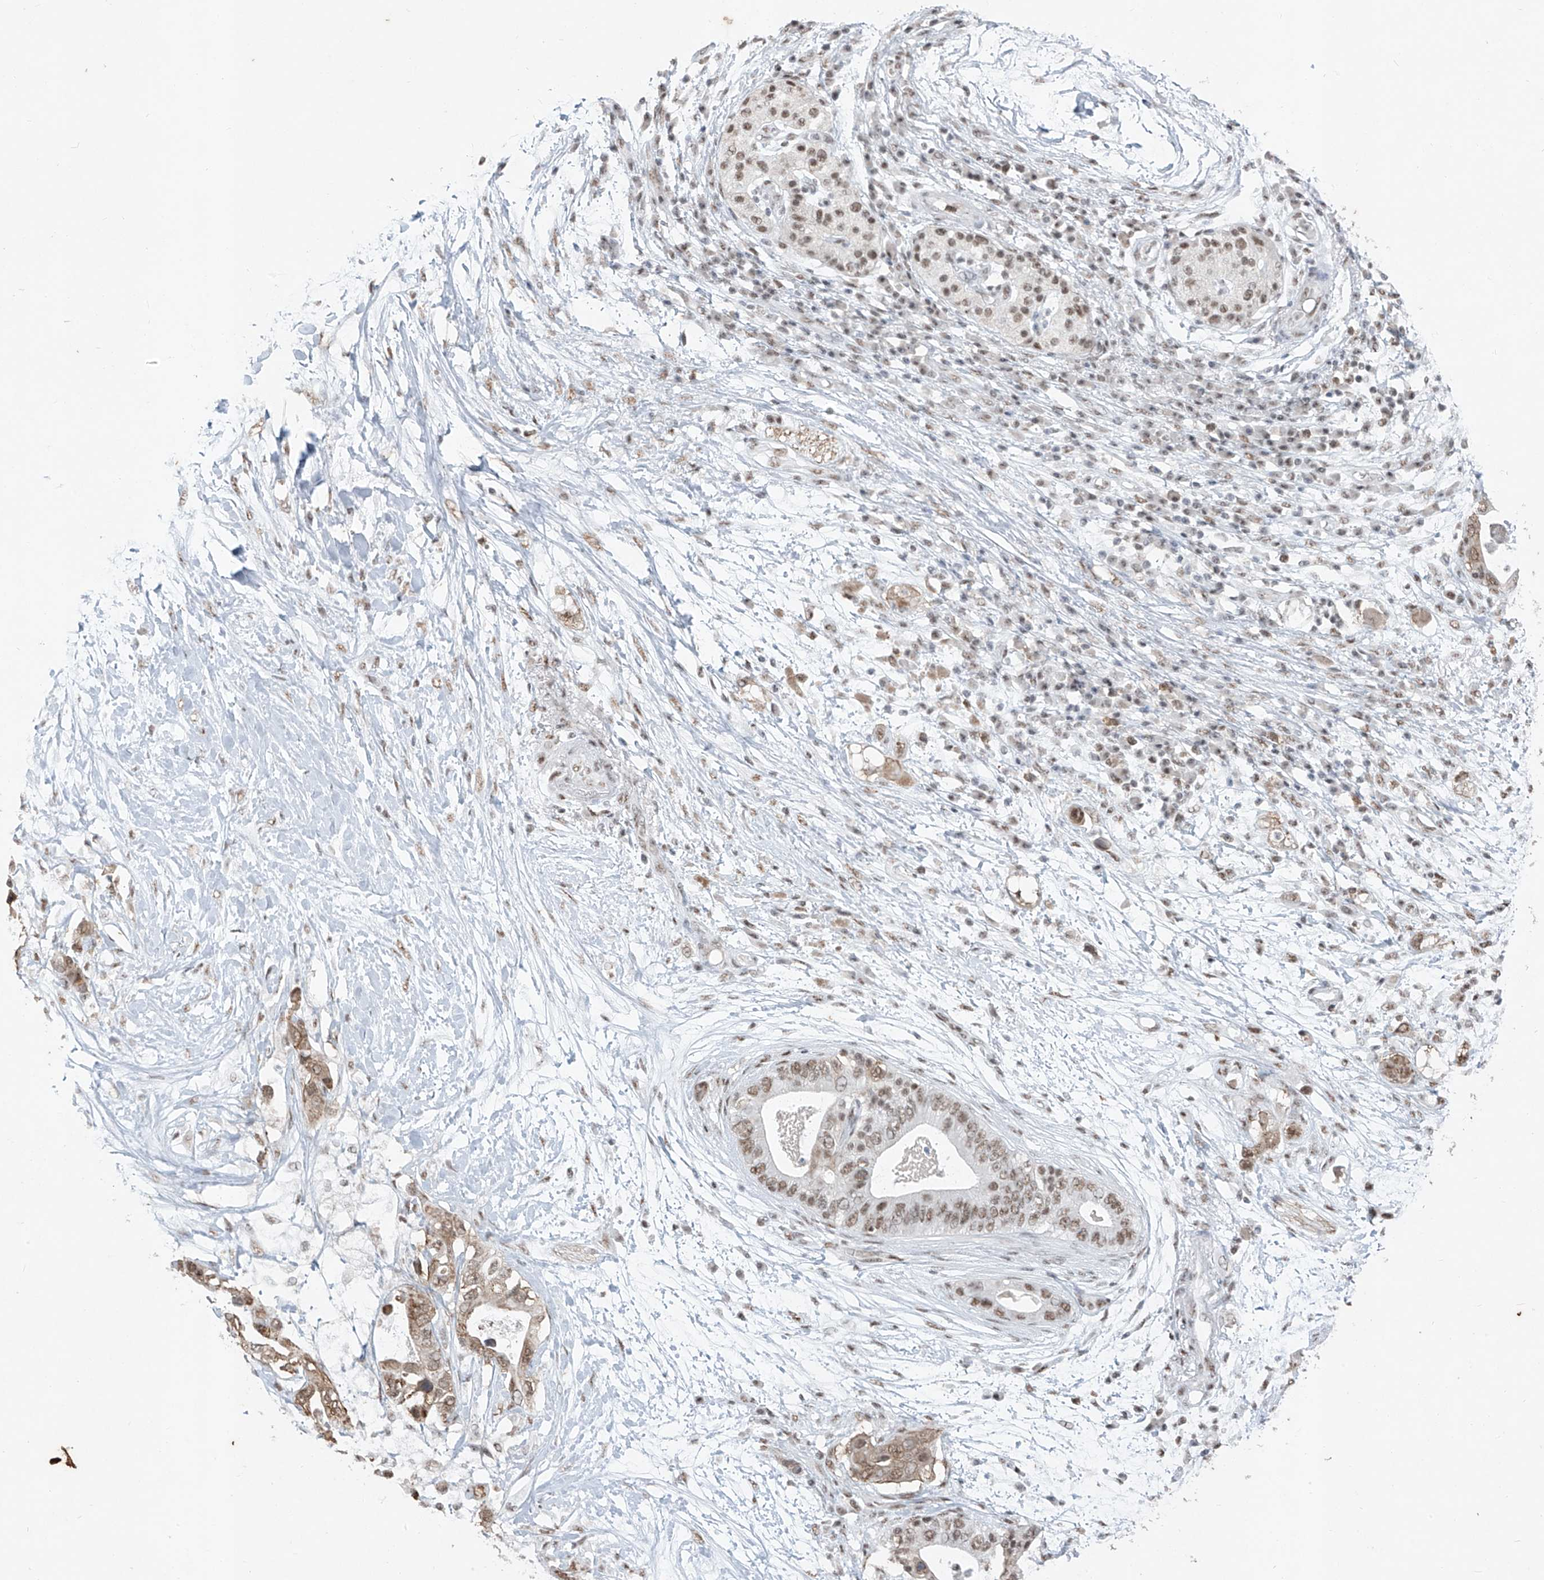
{"staining": {"intensity": "moderate", "quantity": ">75%", "location": "cytoplasmic/membranous,nuclear"}, "tissue": "pancreatic cancer", "cell_type": "Tumor cells", "image_type": "cancer", "snomed": [{"axis": "morphology", "description": "Adenocarcinoma, NOS"}, {"axis": "topography", "description": "Pancreas"}], "caption": "Brown immunohistochemical staining in human pancreatic cancer (adenocarcinoma) exhibits moderate cytoplasmic/membranous and nuclear staining in about >75% of tumor cells. (brown staining indicates protein expression, while blue staining denotes nuclei).", "gene": "TFEC", "patient": {"sex": "male", "age": 77}}